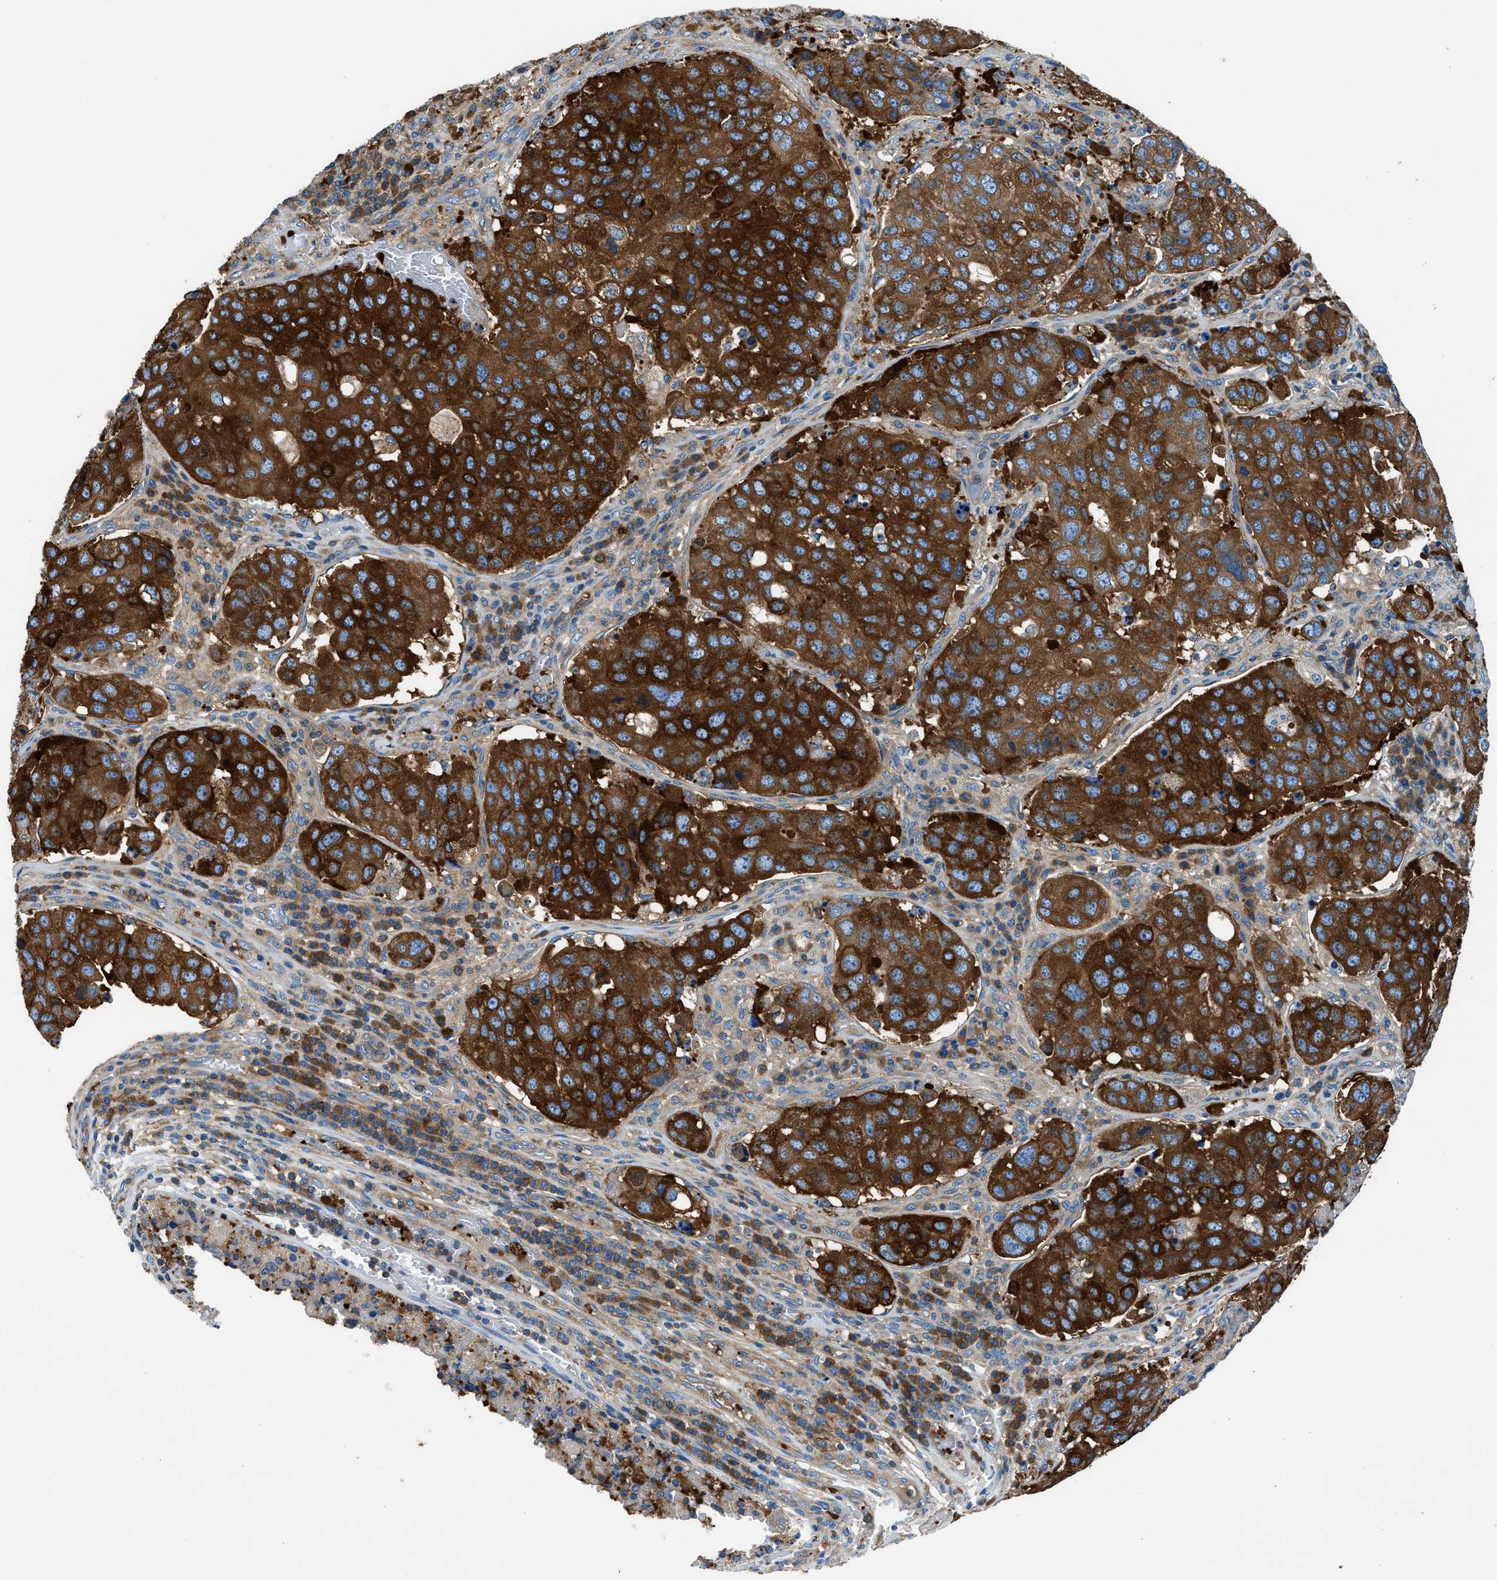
{"staining": {"intensity": "strong", "quantity": ">75%", "location": "cytoplasmic/membranous"}, "tissue": "urothelial cancer", "cell_type": "Tumor cells", "image_type": "cancer", "snomed": [{"axis": "morphology", "description": "Urothelial carcinoma, High grade"}, {"axis": "topography", "description": "Lymph node"}, {"axis": "topography", "description": "Urinary bladder"}], "caption": "A micrograph showing strong cytoplasmic/membranous staining in approximately >75% of tumor cells in high-grade urothelial carcinoma, as visualized by brown immunohistochemical staining.", "gene": "SARS1", "patient": {"sex": "male", "age": 51}}